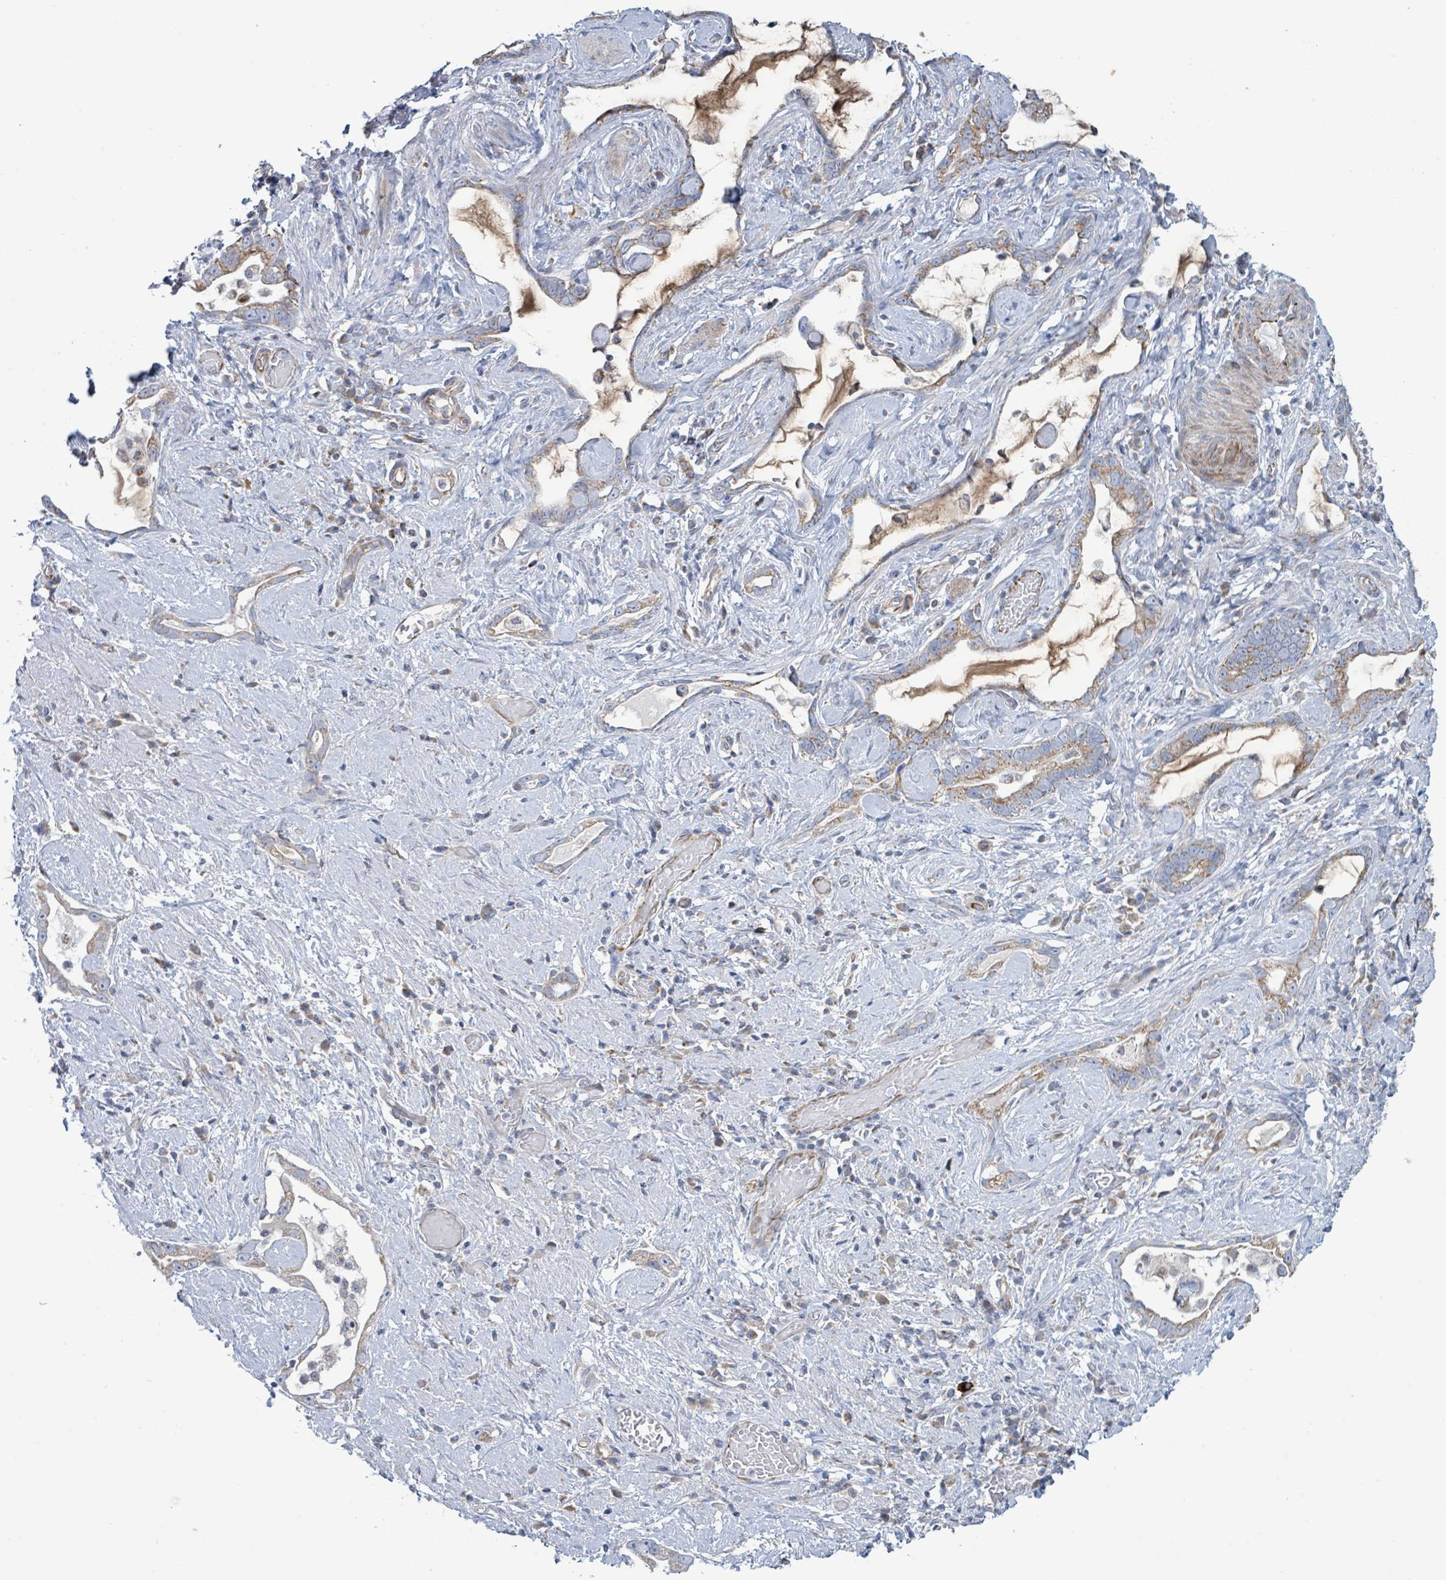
{"staining": {"intensity": "moderate", "quantity": "25%-75%", "location": "cytoplasmic/membranous"}, "tissue": "stomach cancer", "cell_type": "Tumor cells", "image_type": "cancer", "snomed": [{"axis": "morphology", "description": "Adenocarcinoma, NOS"}, {"axis": "topography", "description": "Stomach"}], "caption": "This micrograph shows immunohistochemistry (IHC) staining of human stomach cancer, with medium moderate cytoplasmic/membranous staining in about 25%-75% of tumor cells.", "gene": "ALG12", "patient": {"sex": "male", "age": 55}}